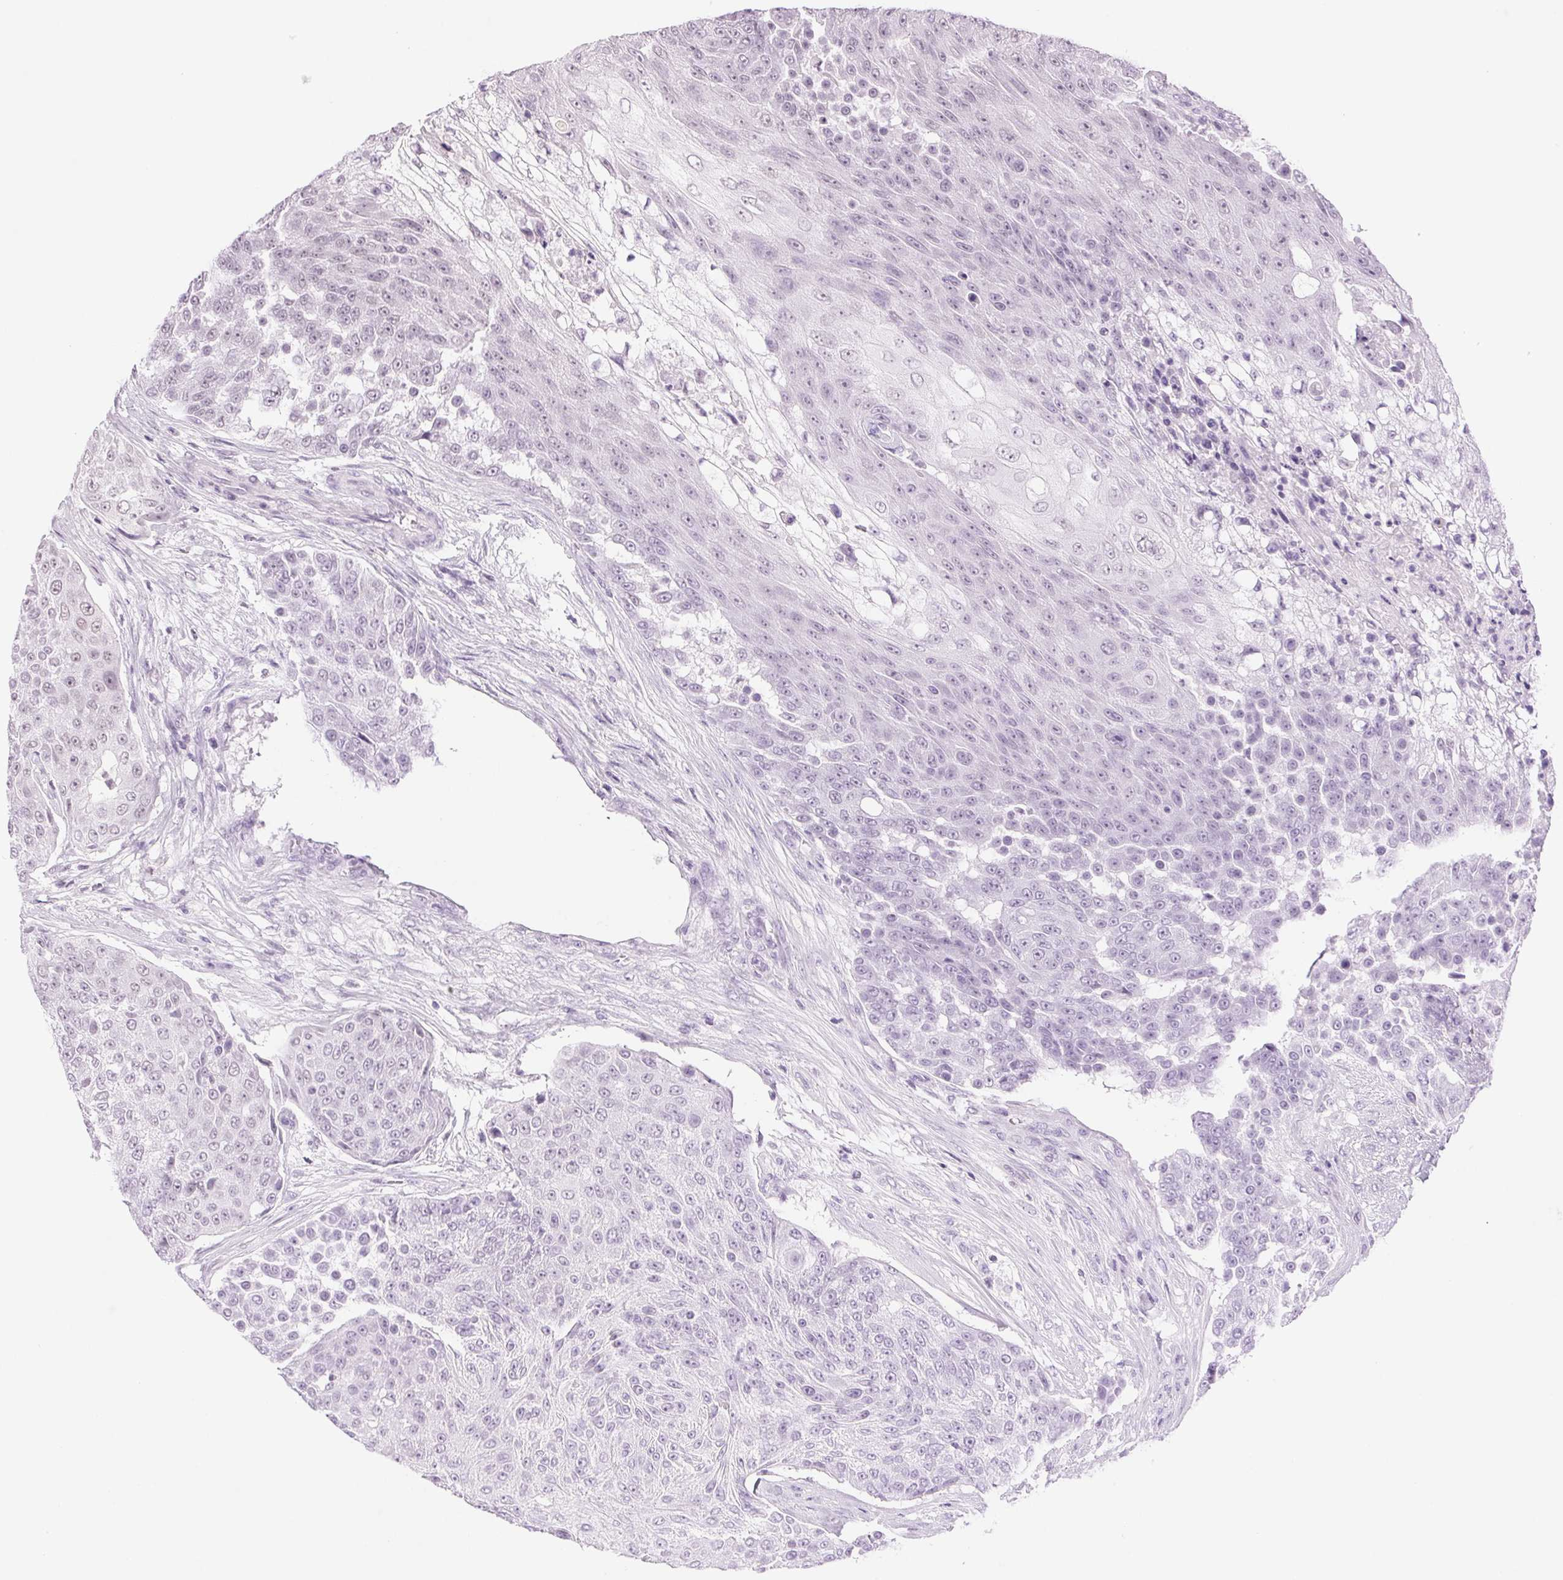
{"staining": {"intensity": "weak", "quantity": "25%-75%", "location": "nuclear"}, "tissue": "urothelial cancer", "cell_type": "Tumor cells", "image_type": "cancer", "snomed": [{"axis": "morphology", "description": "Urothelial carcinoma, High grade"}, {"axis": "topography", "description": "Urinary bladder"}], "caption": "This micrograph shows urothelial cancer stained with immunohistochemistry to label a protein in brown. The nuclear of tumor cells show weak positivity for the protein. Nuclei are counter-stained blue.", "gene": "RPRD1B", "patient": {"sex": "female", "age": 63}}